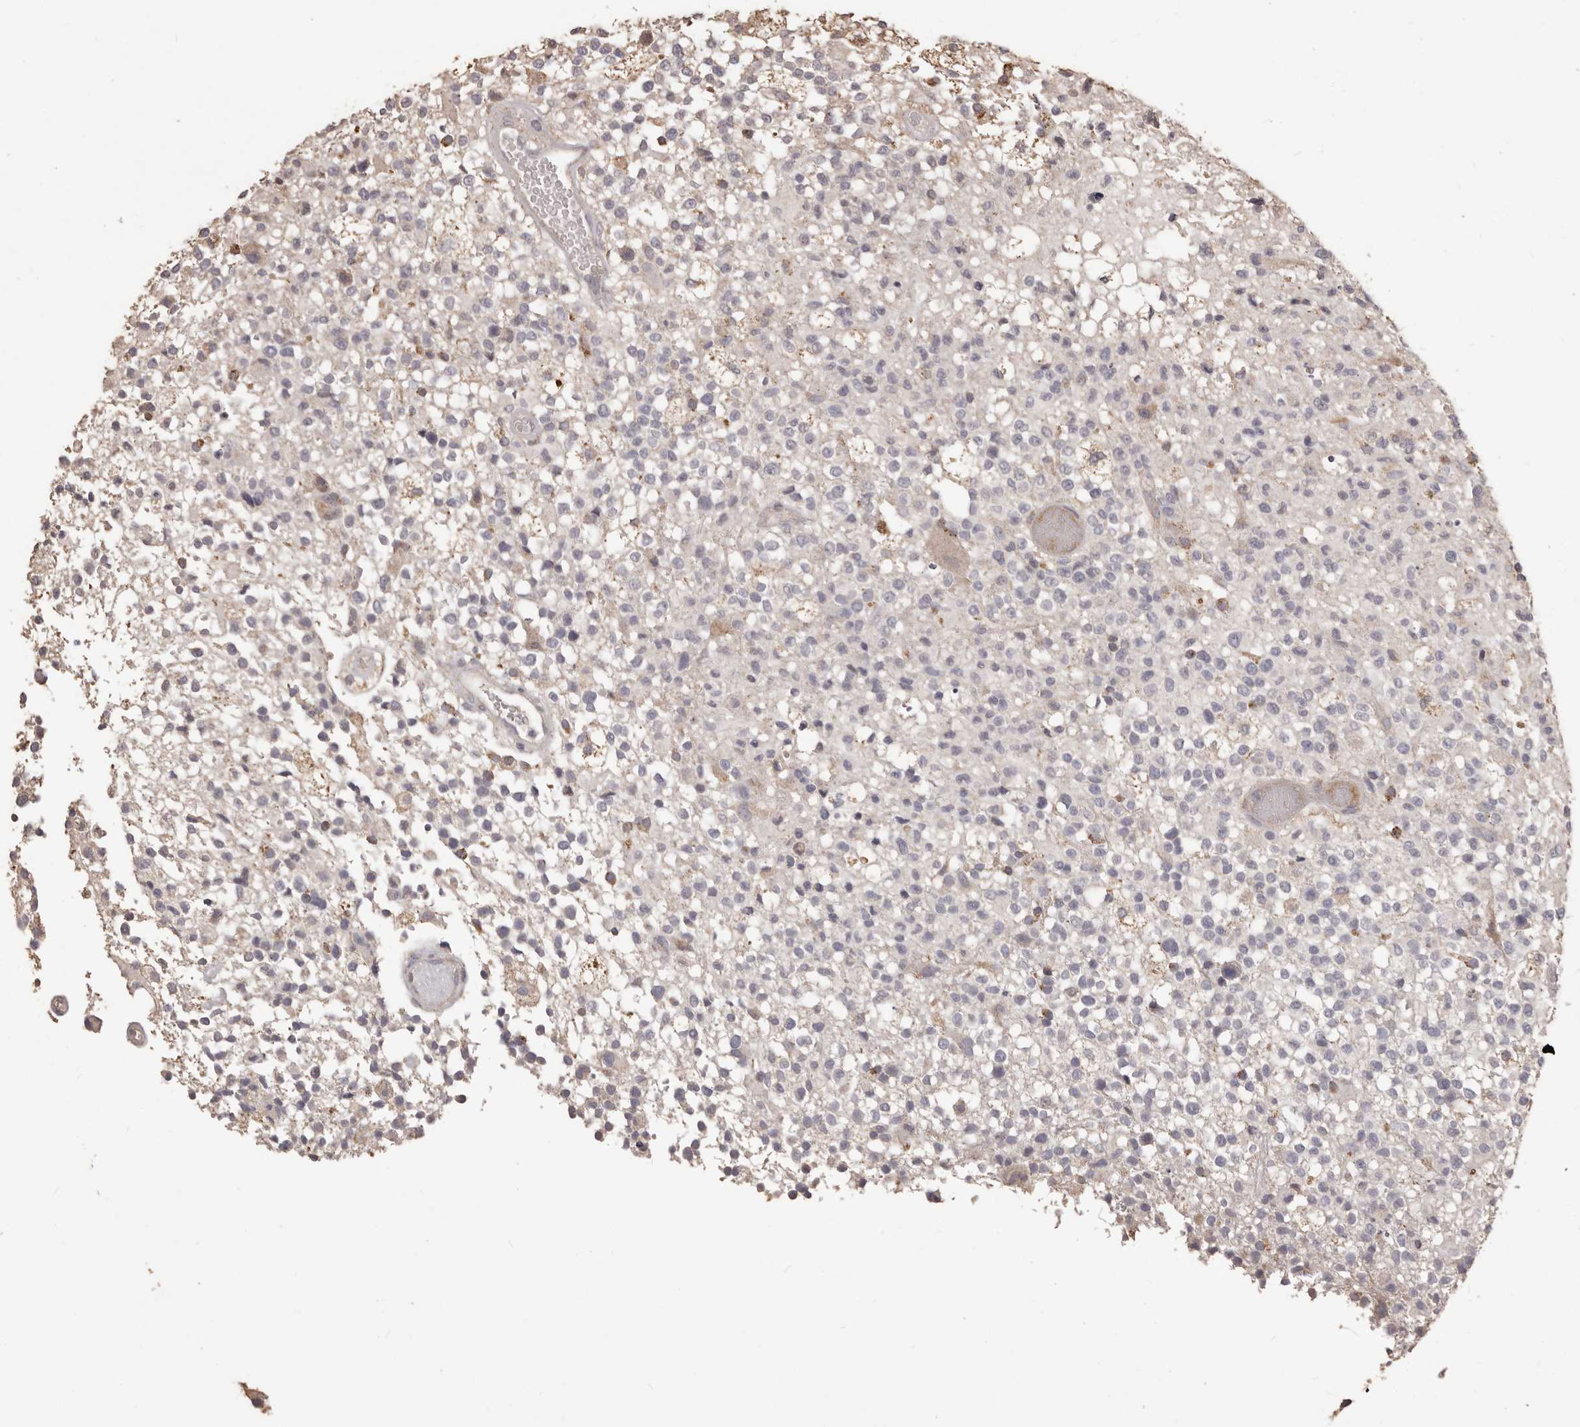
{"staining": {"intensity": "negative", "quantity": "none", "location": "none"}, "tissue": "glioma", "cell_type": "Tumor cells", "image_type": "cancer", "snomed": [{"axis": "morphology", "description": "Glioma, malignant, High grade"}, {"axis": "morphology", "description": "Glioblastoma, NOS"}, {"axis": "topography", "description": "Brain"}], "caption": "Malignant glioma (high-grade) stained for a protein using immunohistochemistry (IHC) exhibits no staining tumor cells.", "gene": "PRSS27", "patient": {"sex": "male", "age": 60}}